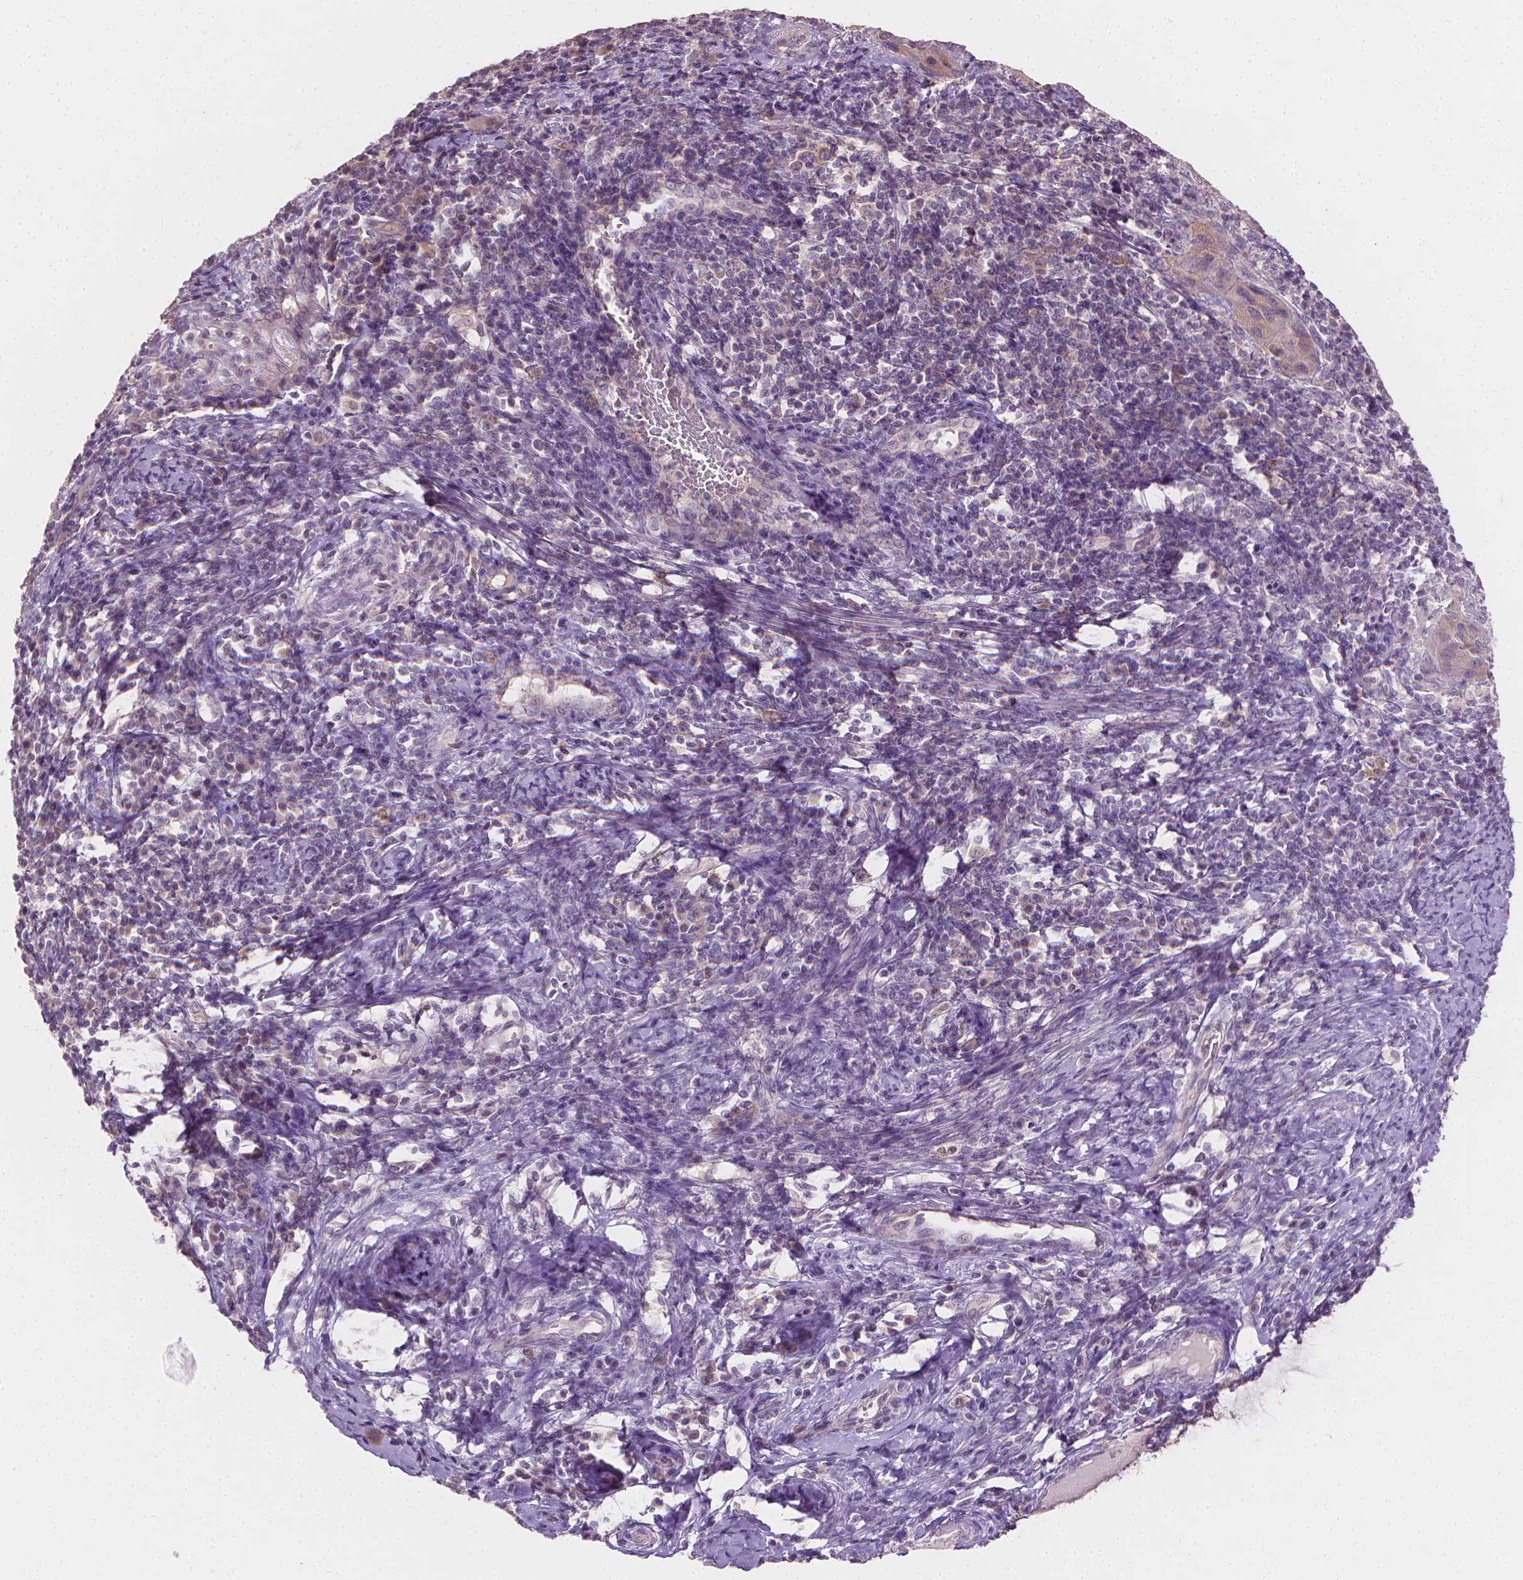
{"staining": {"intensity": "negative", "quantity": "none", "location": "none"}, "tissue": "cervical cancer", "cell_type": "Tumor cells", "image_type": "cancer", "snomed": [{"axis": "morphology", "description": "Normal tissue, NOS"}, {"axis": "morphology", "description": "Squamous cell carcinoma, NOS"}, {"axis": "topography", "description": "Cervix"}], "caption": "This is an IHC photomicrograph of human cervical cancer. There is no expression in tumor cells.", "gene": "FASN", "patient": {"sex": "female", "age": 51}}